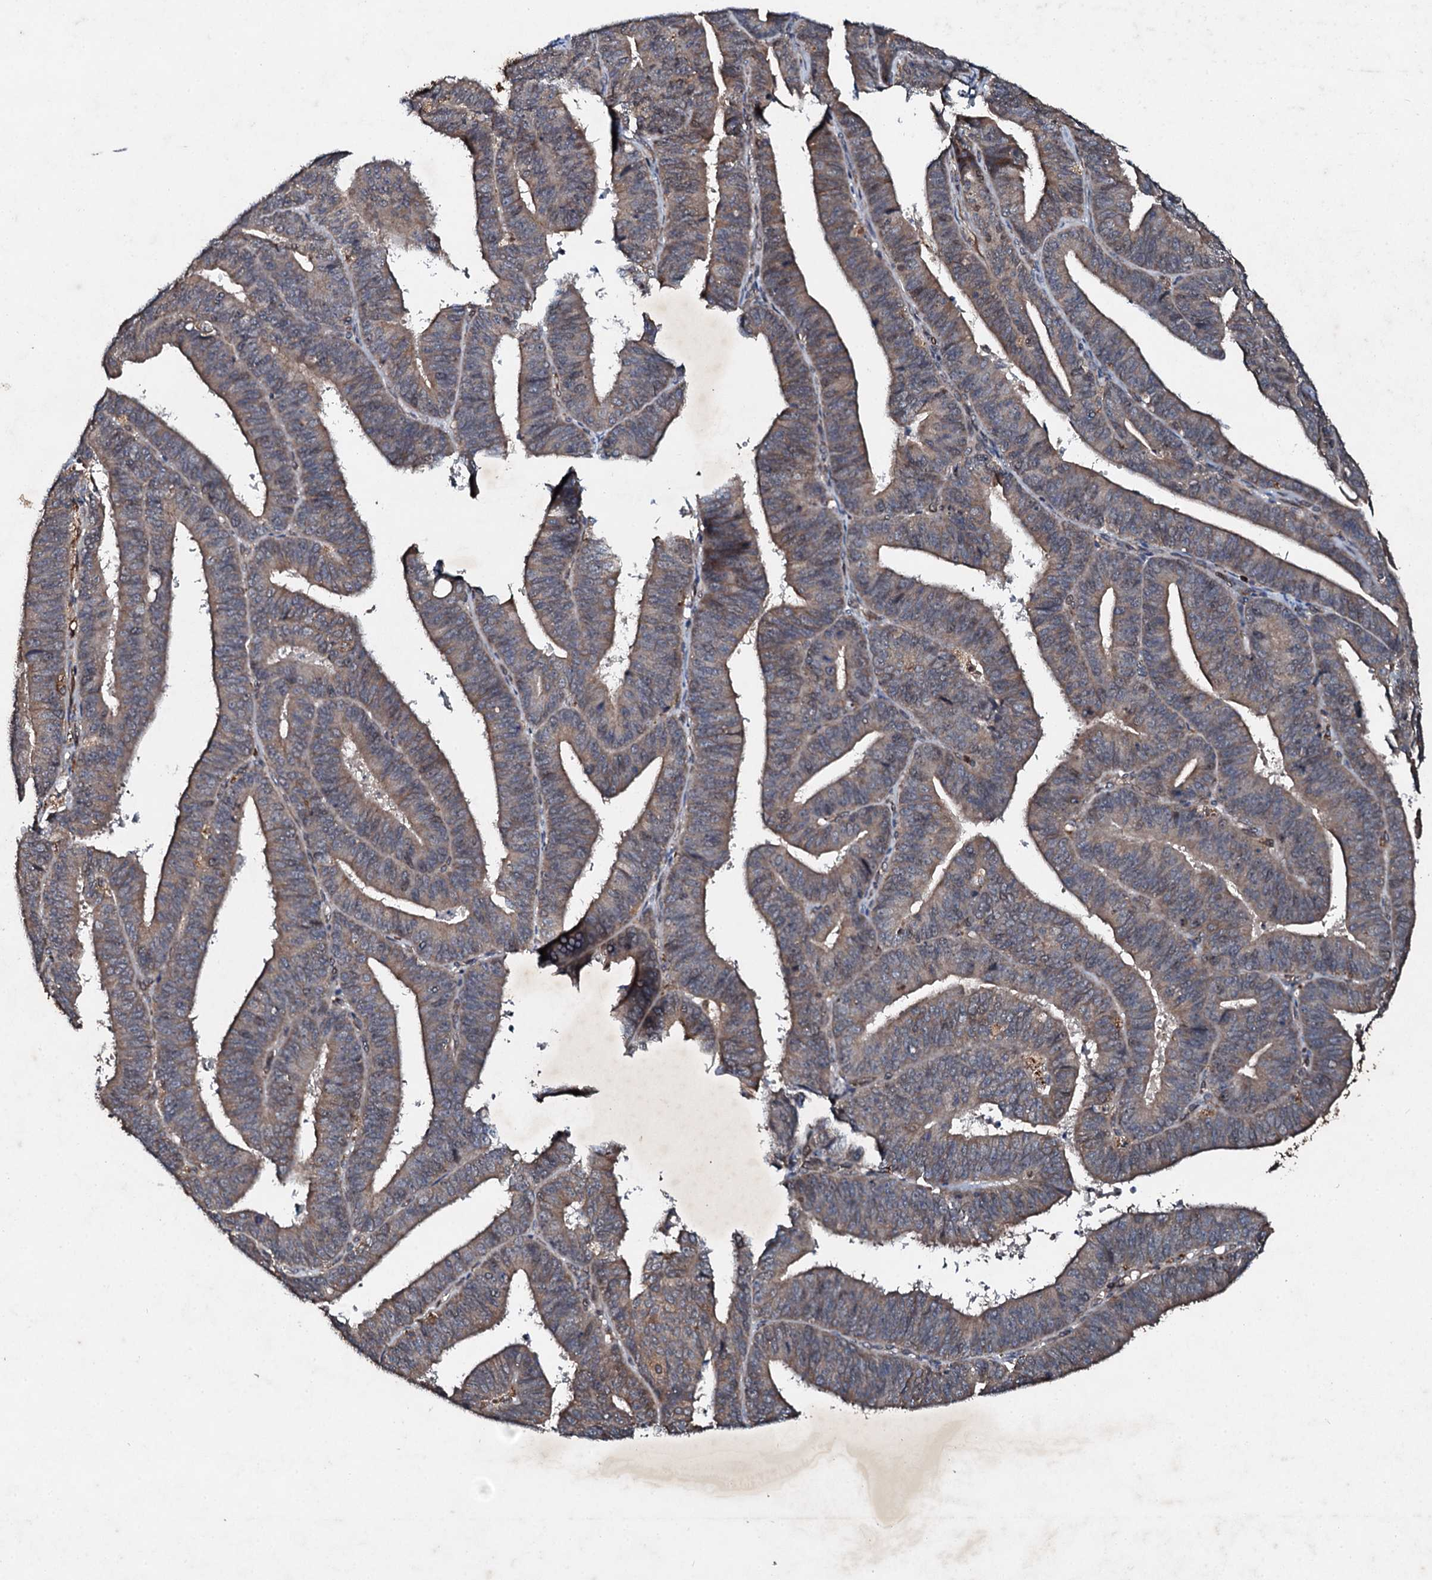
{"staining": {"intensity": "weak", "quantity": ">75%", "location": "cytoplasmic/membranous"}, "tissue": "endometrial cancer", "cell_type": "Tumor cells", "image_type": "cancer", "snomed": [{"axis": "morphology", "description": "Adenocarcinoma, NOS"}, {"axis": "topography", "description": "Endometrium"}], "caption": "The immunohistochemical stain shows weak cytoplasmic/membranous positivity in tumor cells of endometrial adenocarcinoma tissue.", "gene": "ADAMTS10", "patient": {"sex": "female", "age": 73}}